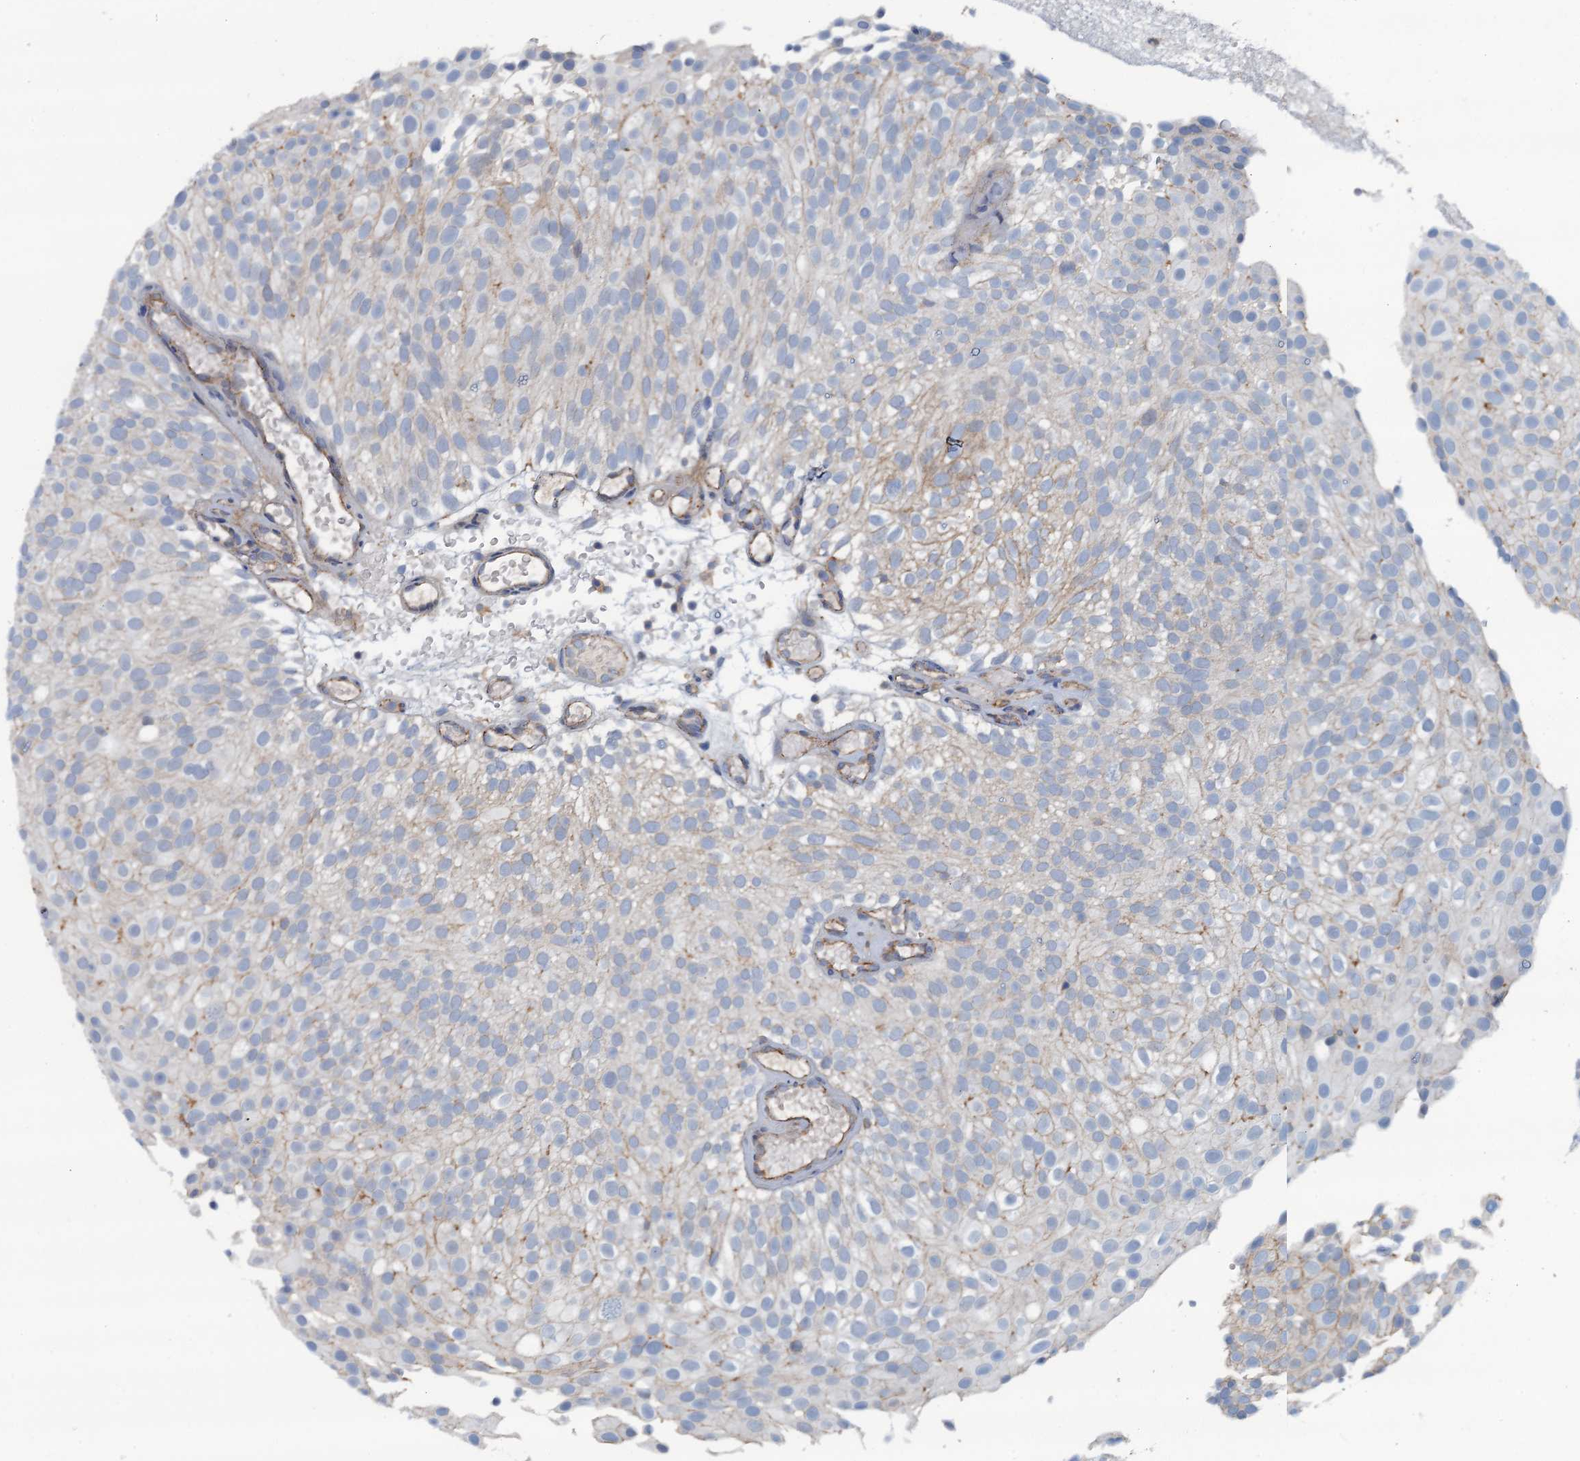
{"staining": {"intensity": "negative", "quantity": "none", "location": "none"}, "tissue": "urothelial cancer", "cell_type": "Tumor cells", "image_type": "cancer", "snomed": [{"axis": "morphology", "description": "Urothelial carcinoma, Low grade"}, {"axis": "topography", "description": "Urinary bladder"}], "caption": "Urothelial cancer stained for a protein using IHC shows no staining tumor cells.", "gene": "THAP10", "patient": {"sex": "male", "age": 78}}